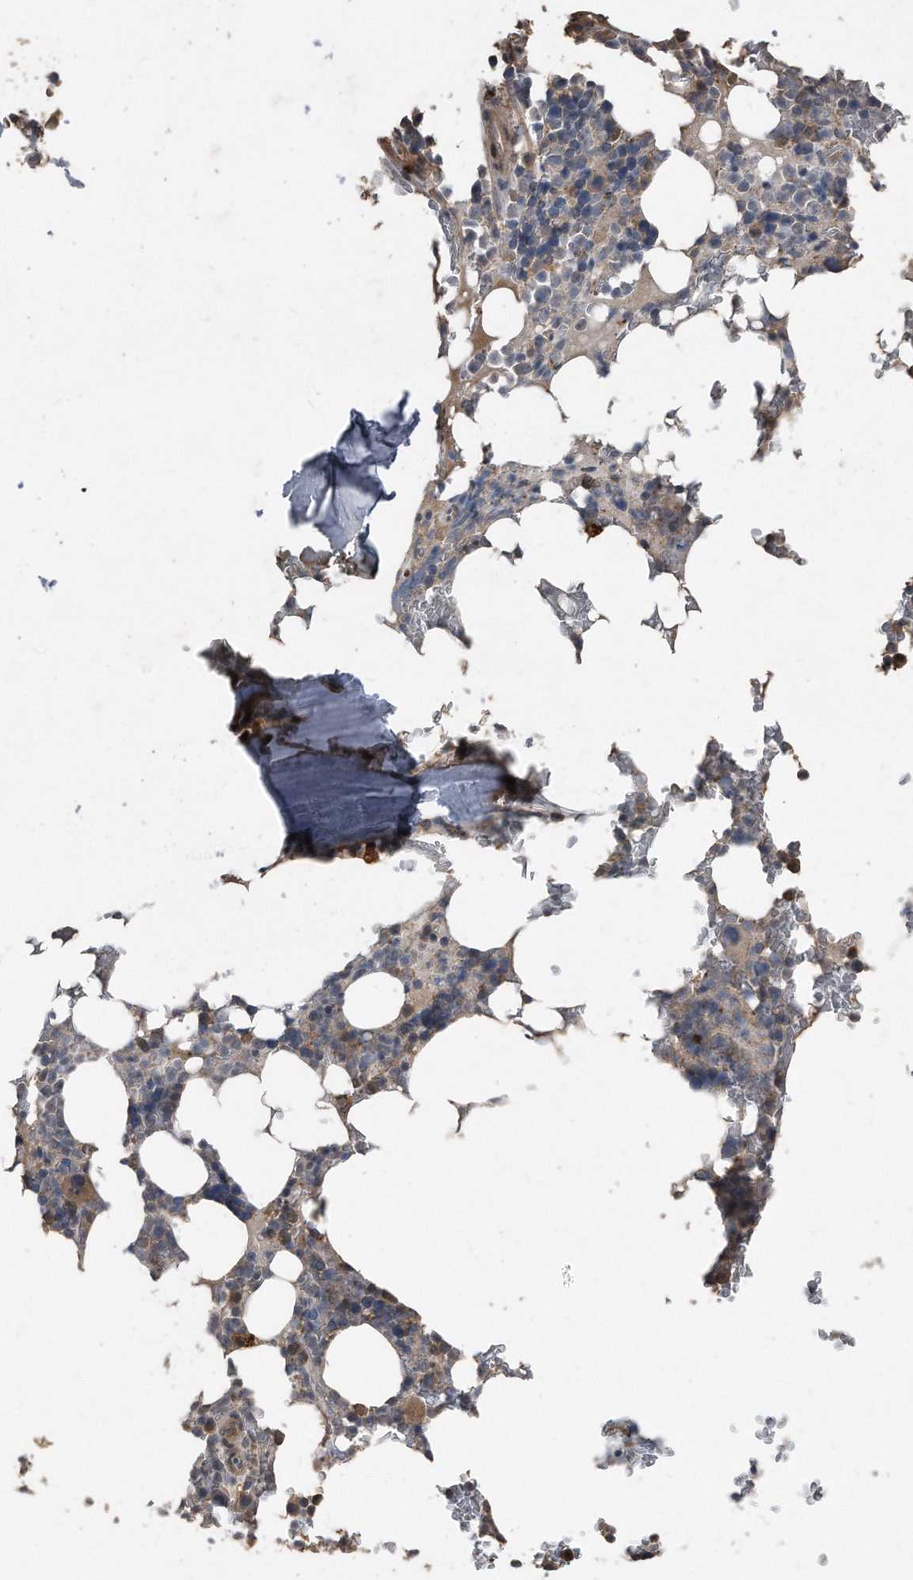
{"staining": {"intensity": "strong", "quantity": "<25%", "location": "cytoplasmic/membranous"}, "tissue": "bone marrow", "cell_type": "Hematopoietic cells", "image_type": "normal", "snomed": [{"axis": "morphology", "description": "Normal tissue, NOS"}, {"axis": "topography", "description": "Bone marrow"}], "caption": "Hematopoietic cells display medium levels of strong cytoplasmic/membranous staining in about <25% of cells in benign bone marrow.", "gene": "ANKRD10", "patient": {"sex": "male", "age": 58}}